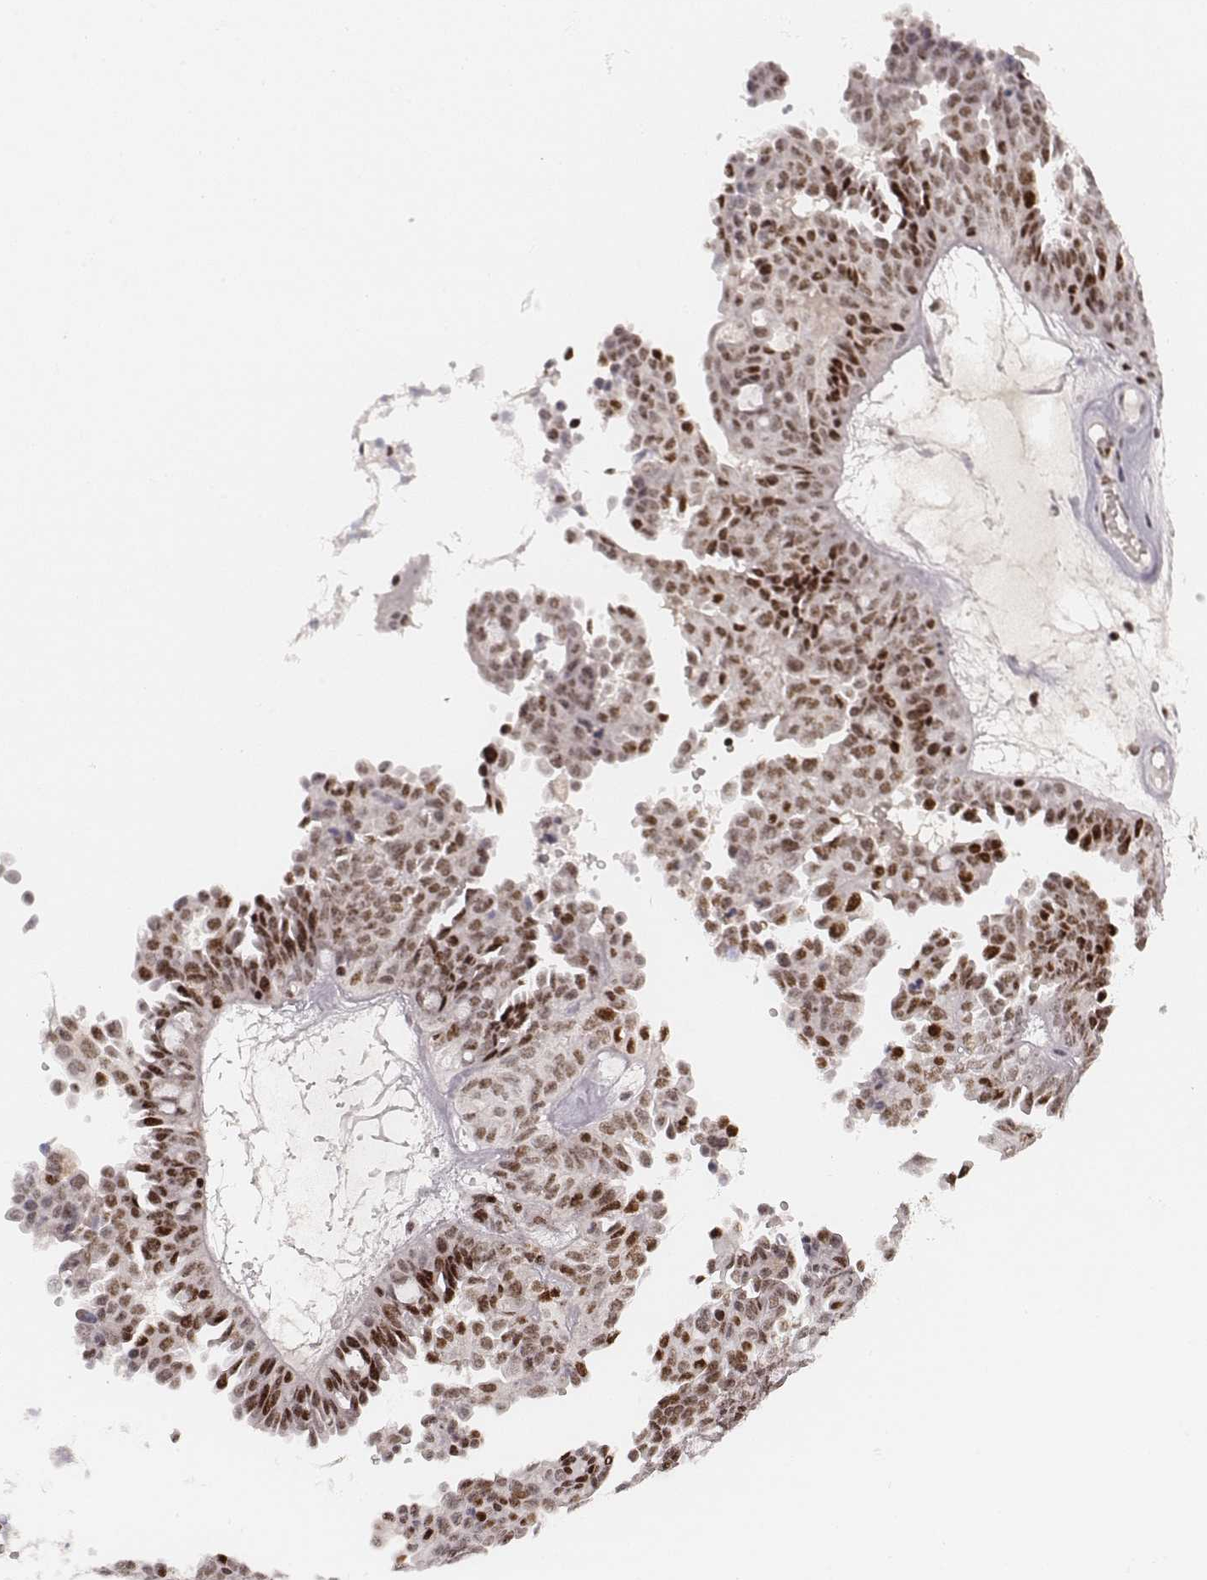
{"staining": {"intensity": "moderate", "quantity": "25%-75%", "location": "nuclear"}, "tissue": "ovarian cancer", "cell_type": "Tumor cells", "image_type": "cancer", "snomed": [{"axis": "morphology", "description": "Cystadenocarcinoma, serous, NOS"}, {"axis": "topography", "description": "Ovary"}], "caption": "Protein analysis of ovarian cancer tissue exhibits moderate nuclear expression in approximately 25%-75% of tumor cells.", "gene": "HNRNPC", "patient": {"sex": "female", "age": 71}}